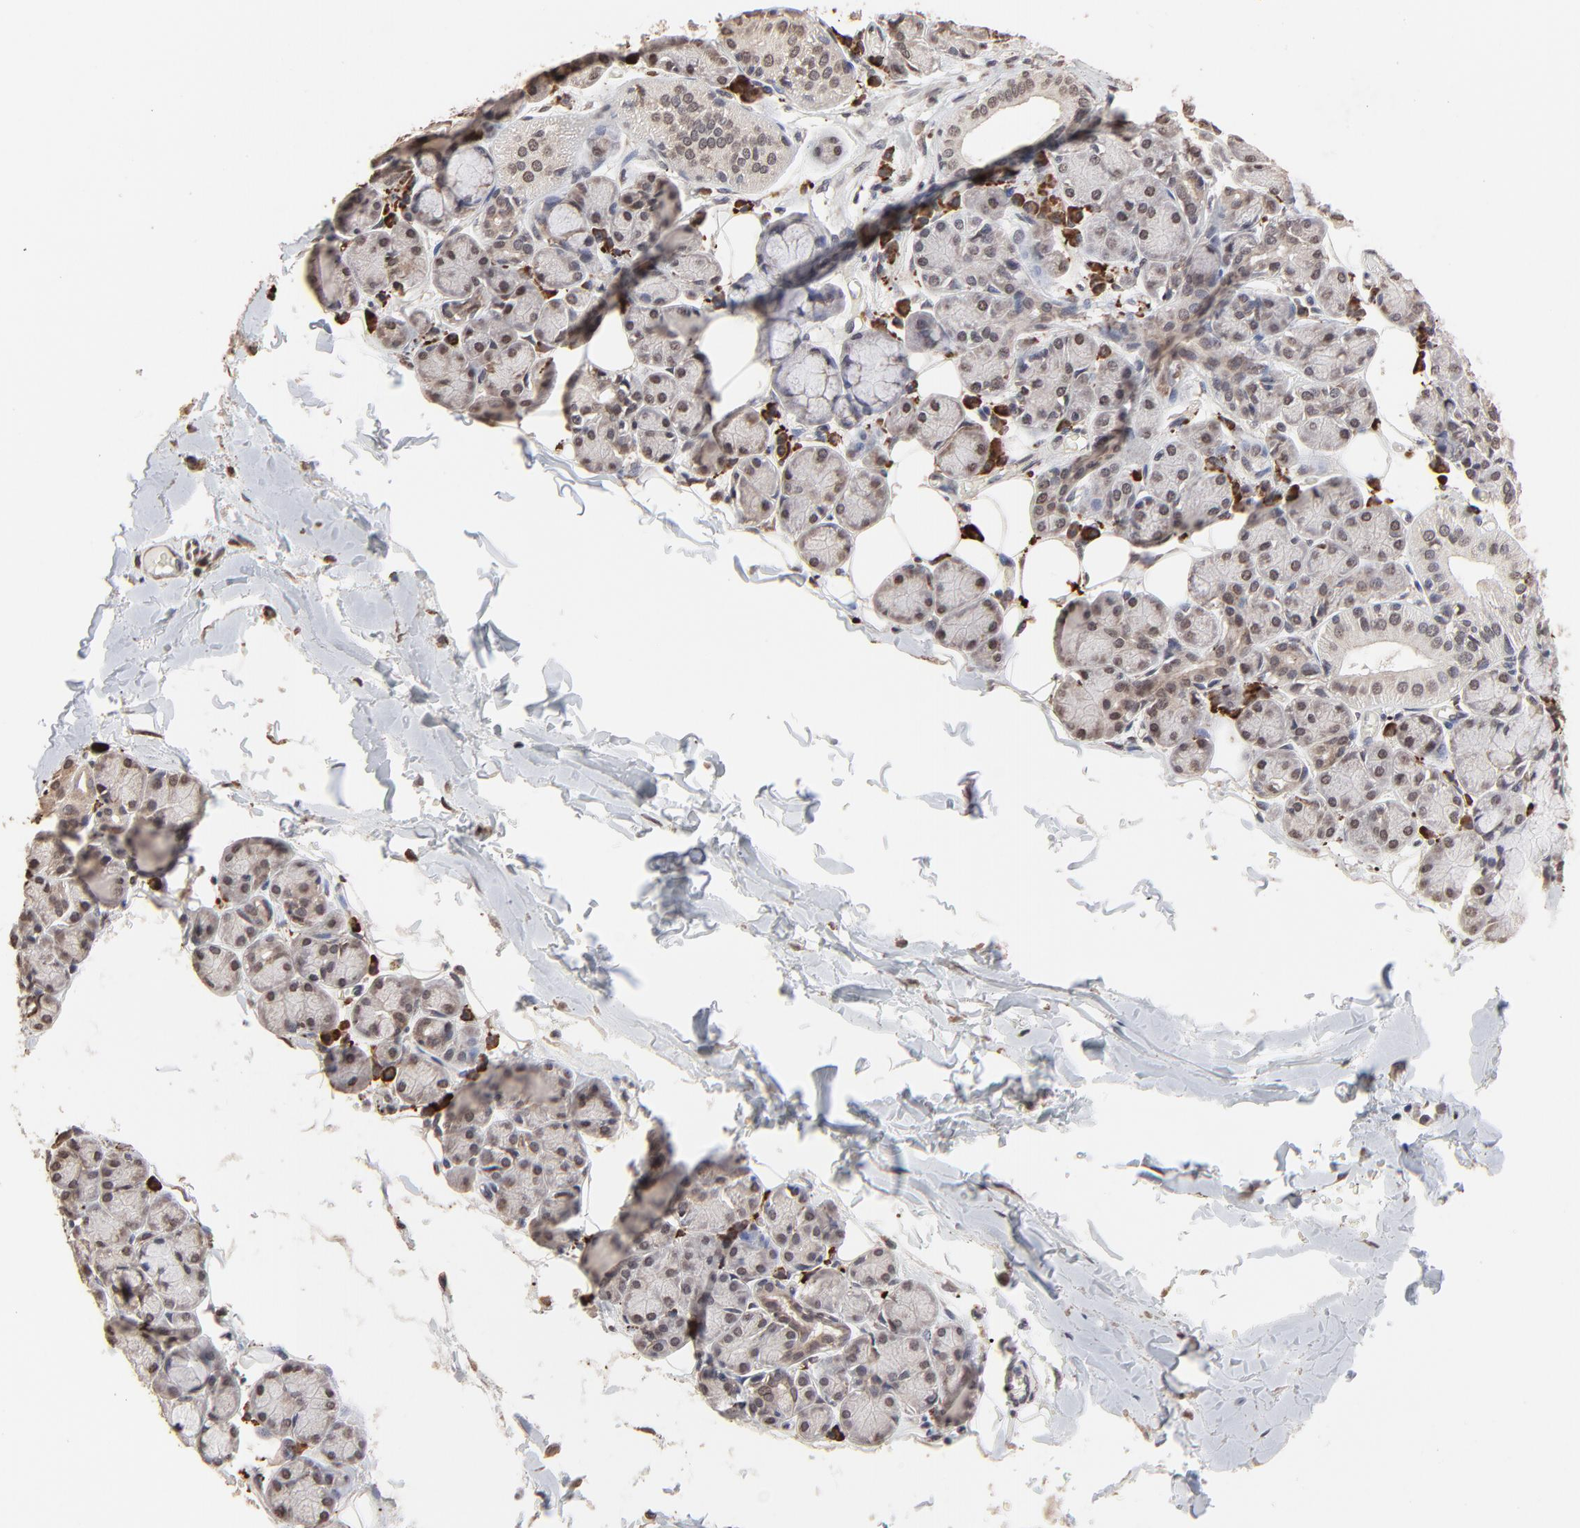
{"staining": {"intensity": "weak", "quantity": "25%-75%", "location": "cytoplasmic/membranous"}, "tissue": "salivary gland", "cell_type": "Glandular cells", "image_type": "normal", "snomed": [{"axis": "morphology", "description": "Normal tissue, NOS"}, {"axis": "topography", "description": "Salivary gland"}], "caption": "Brown immunohistochemical staining in unremarkable salivary gland reveals weak cytoplasmic/membranous expression in about 25%-75% of glandular cells. (brown staining indicates protein expression, while blue staining denotes nuclei).", "gene": "CHM", "patient": {"sex": "male", "age": 54}}